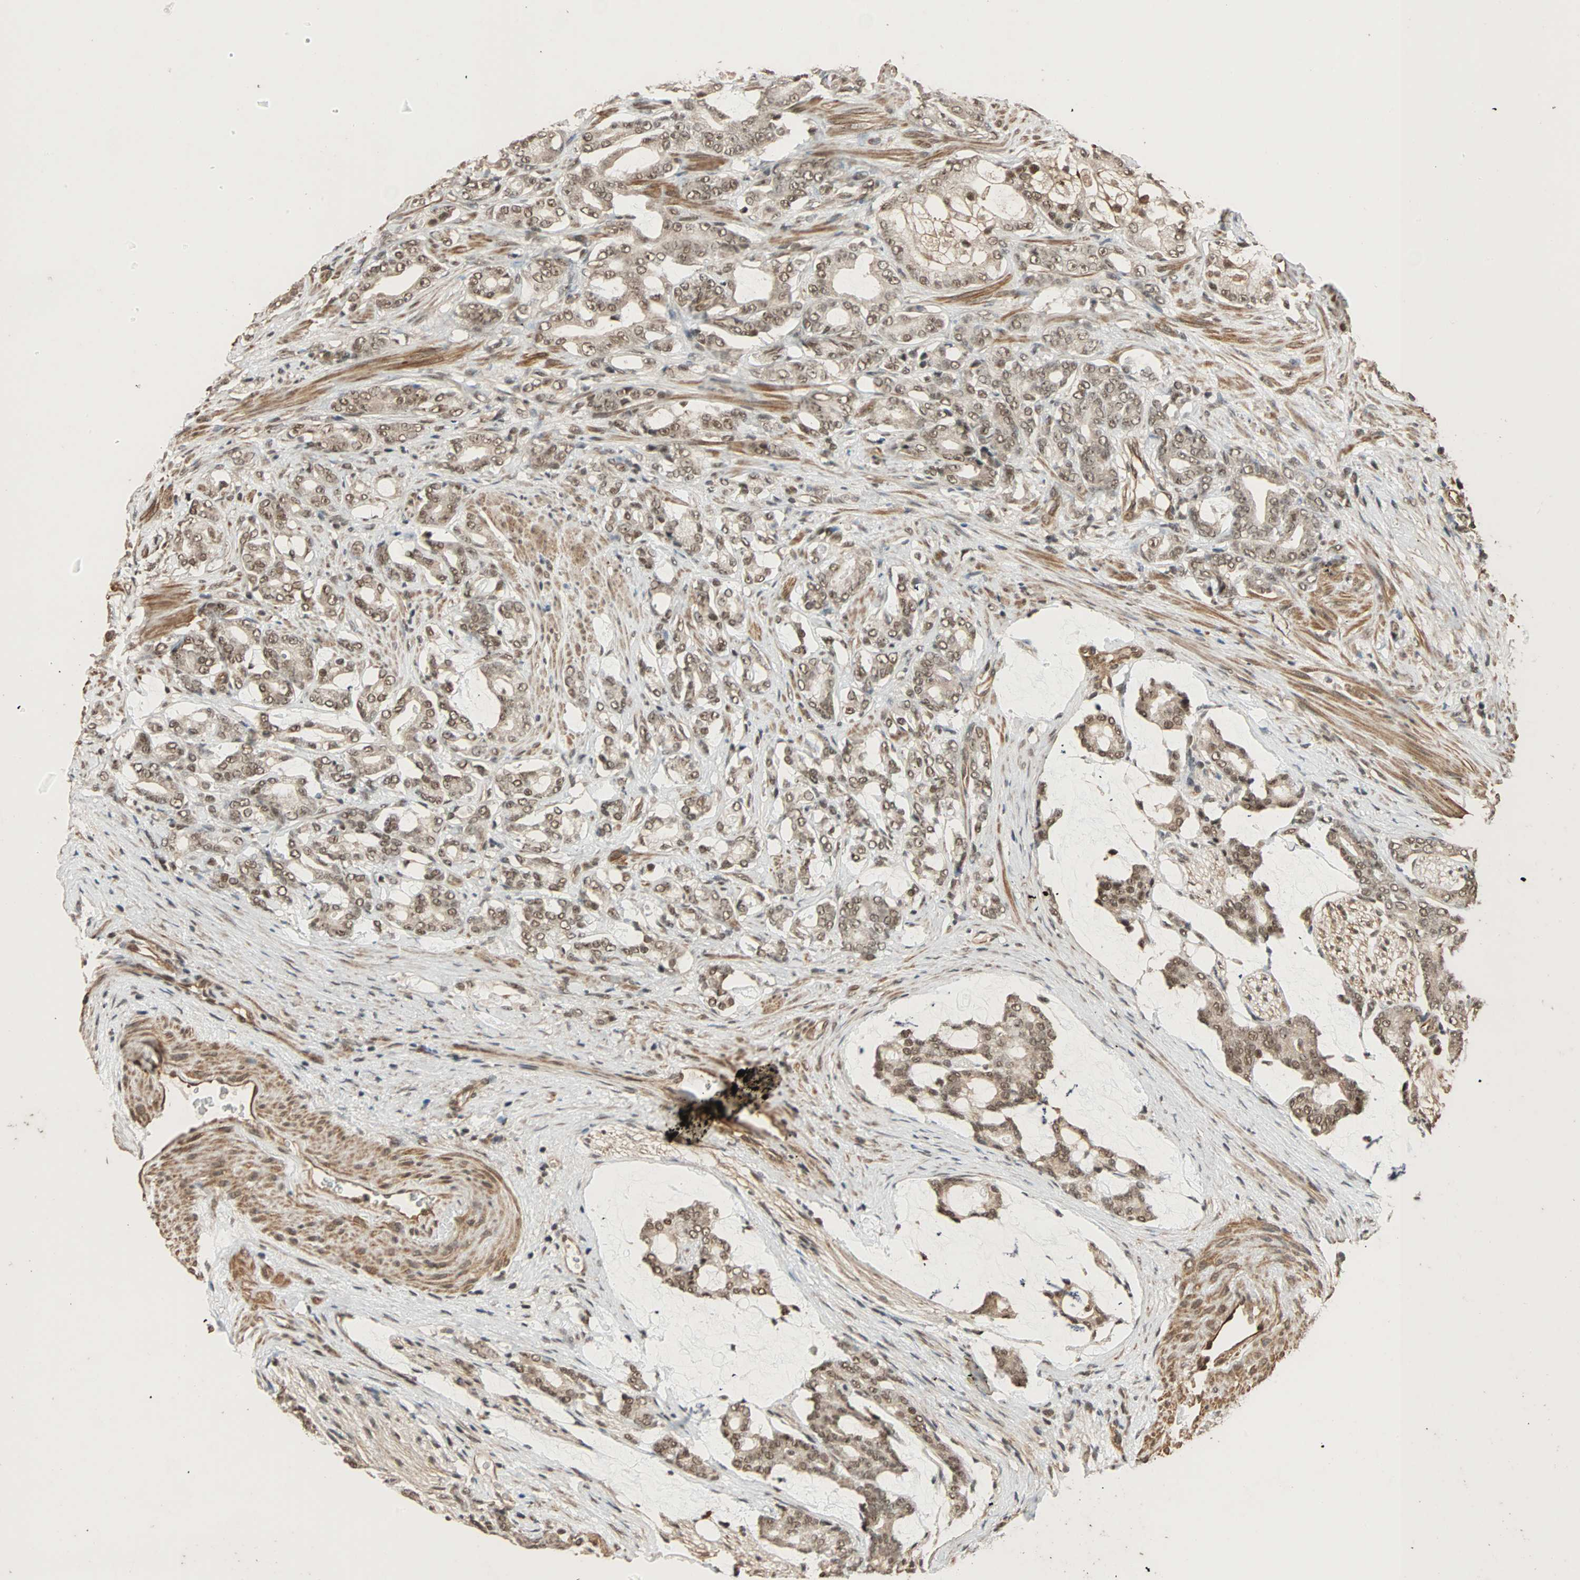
{"staining": {"intensity": "moderate", "quantity": ">75%", "location": "cytoplasmic/membranous,nuclear"}, "tissue": "prostate cancer", "cell_type": "Tumor cells", "image_type": "cancer", "snomed": [{"axis": "morphology", "description": "Adenocarcinoma, Low grade"}, {"axis": "topography", "description": "Prostate"}], "caption": "Approximately >75% of tumor cells in human prostate cancer (low-grade adenocarcinoma) display moderate cytoplasmic/membranous and nuclear protein expression as visualized by brown immunohistochemical staining.", "gene": "CDC5L", "patient": {"sex": "male", "age": 58}}